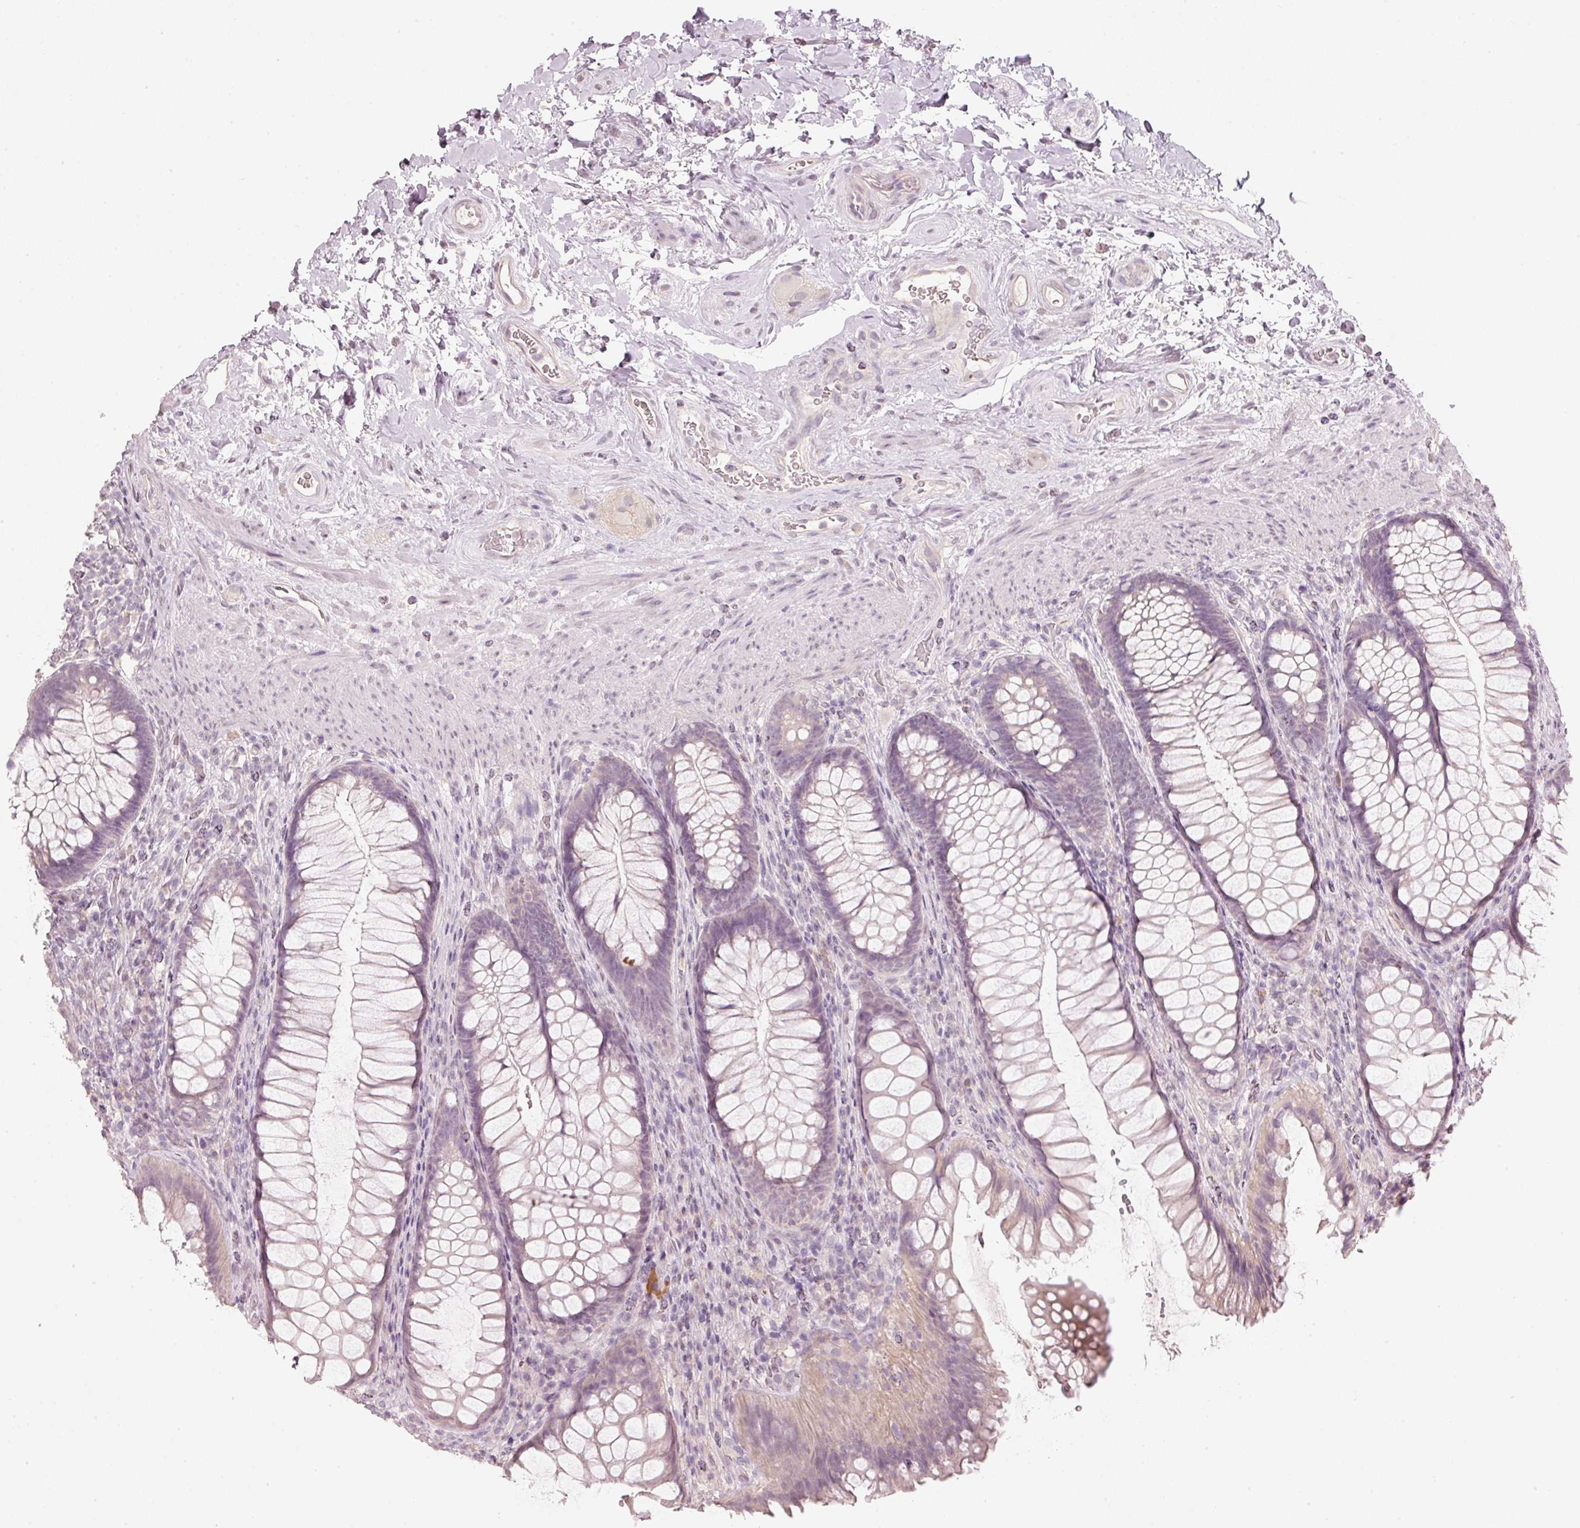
{"staining": {"intensity": "weak", "quantity": "<25%", "location": "cytoplasmic/membranous"}, "tissue": "rectum", "cell_type": "Glandular cells", "image_type": "normal", "snomed": [{"axis": "morphology", "description": "Normal tissue, NOS"}, {"axis": "topography", "description": "Rectum"}], "caption": "The micrograph reveals no staining of glandular cells in unremarkable rectum.", "gene": "STEAP1", "patient": {"sex": "male", "age": 53}}